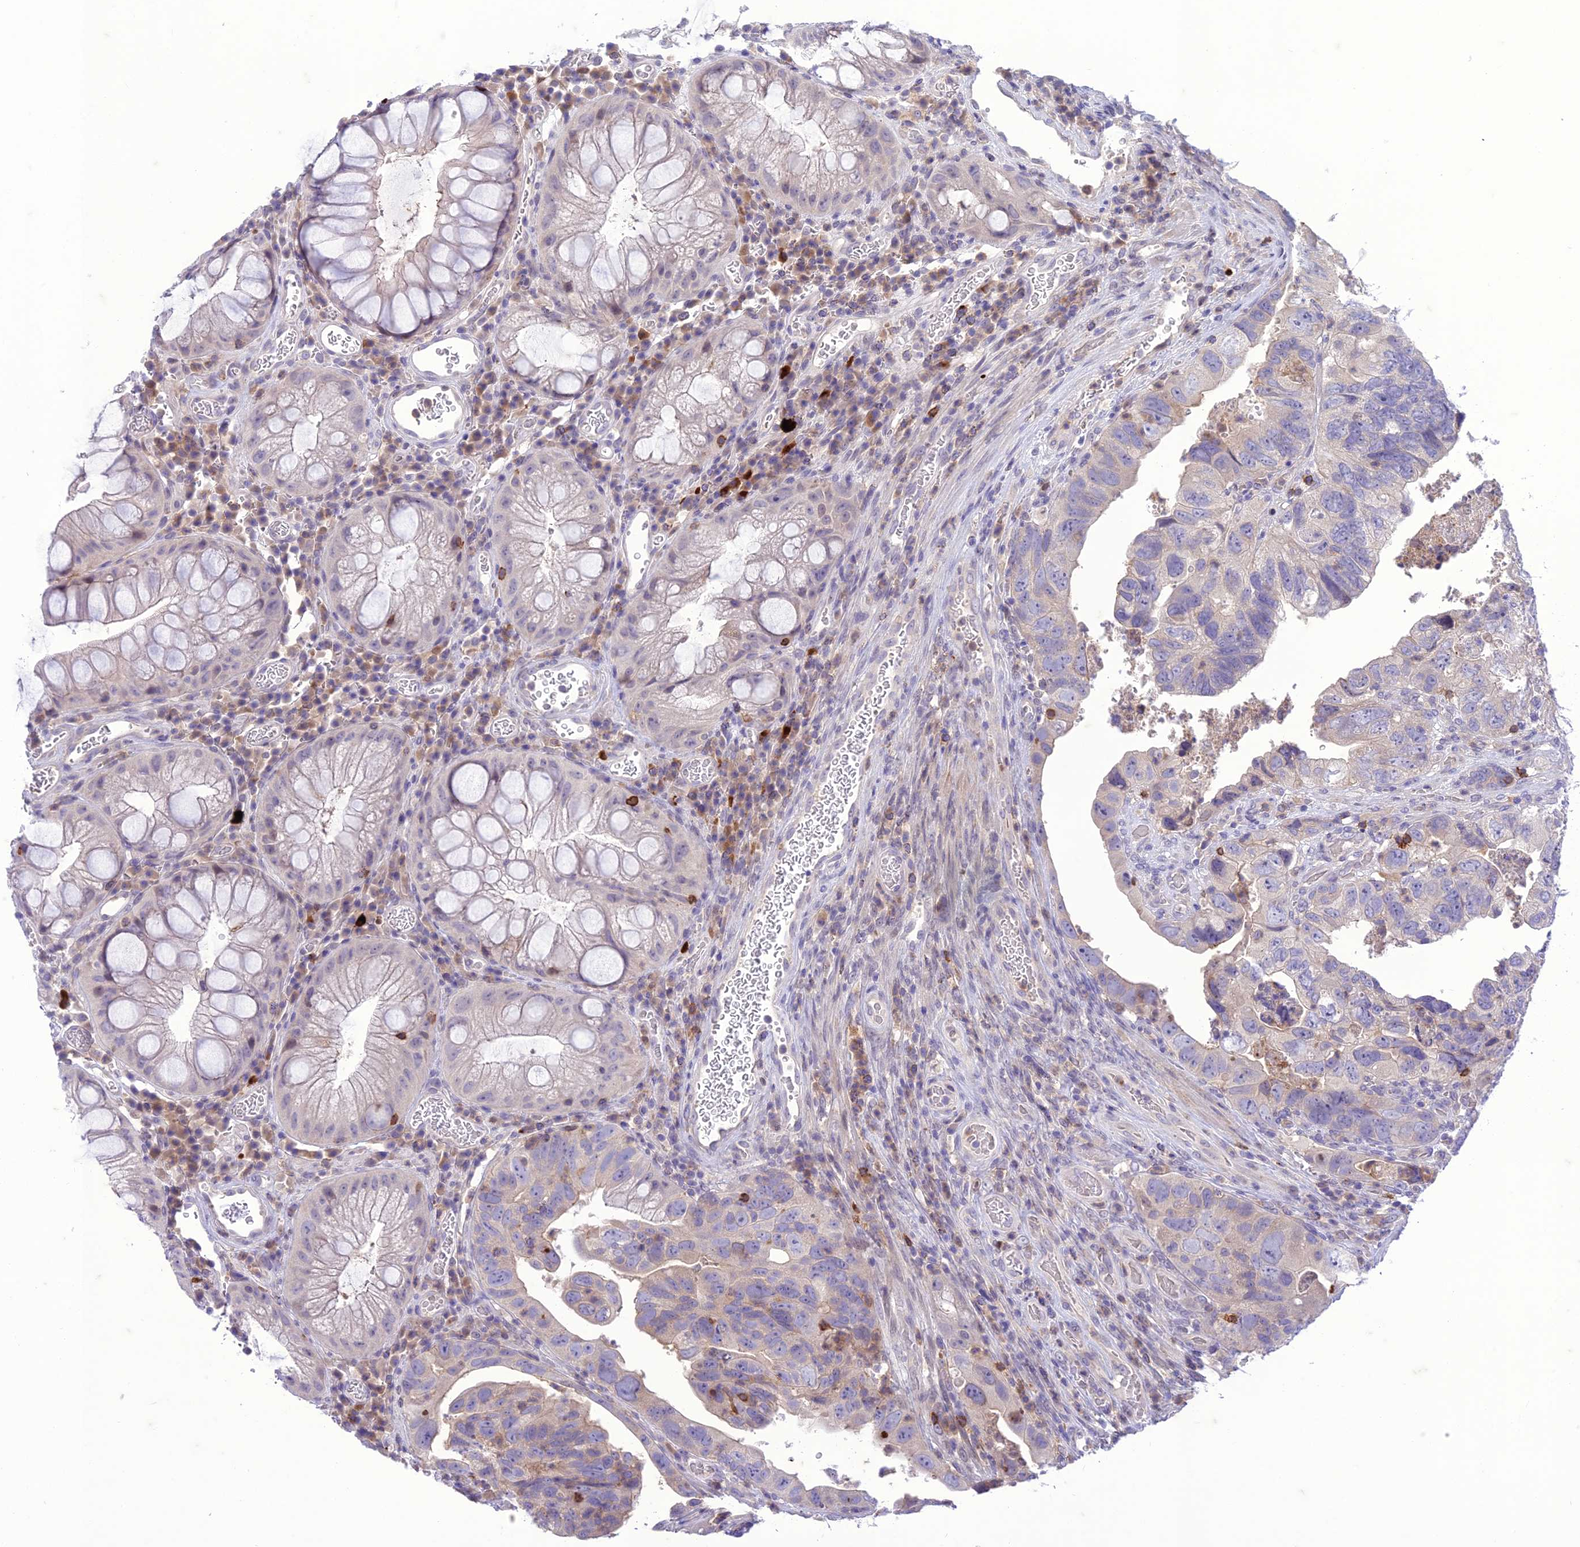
{"staining": {"intensity": "negative", "quantity": "none", "location": "none"}, "tissue": "colorectal cancer", "cell_type": "Tumor cells", "image_type": "cancer", "snomed": [{"axis": "morphology", "description": "Adenocarcinoma, NOS"}, {"axis": "topography", "description": "Rectum"}], "caption": "This is an IHC histopathology image of colorectal cancer (adenocarcinoma). There is no staining in tumor cells.", "gene": "ITGAE", "patient": {"sex": "male", "age": 63}}